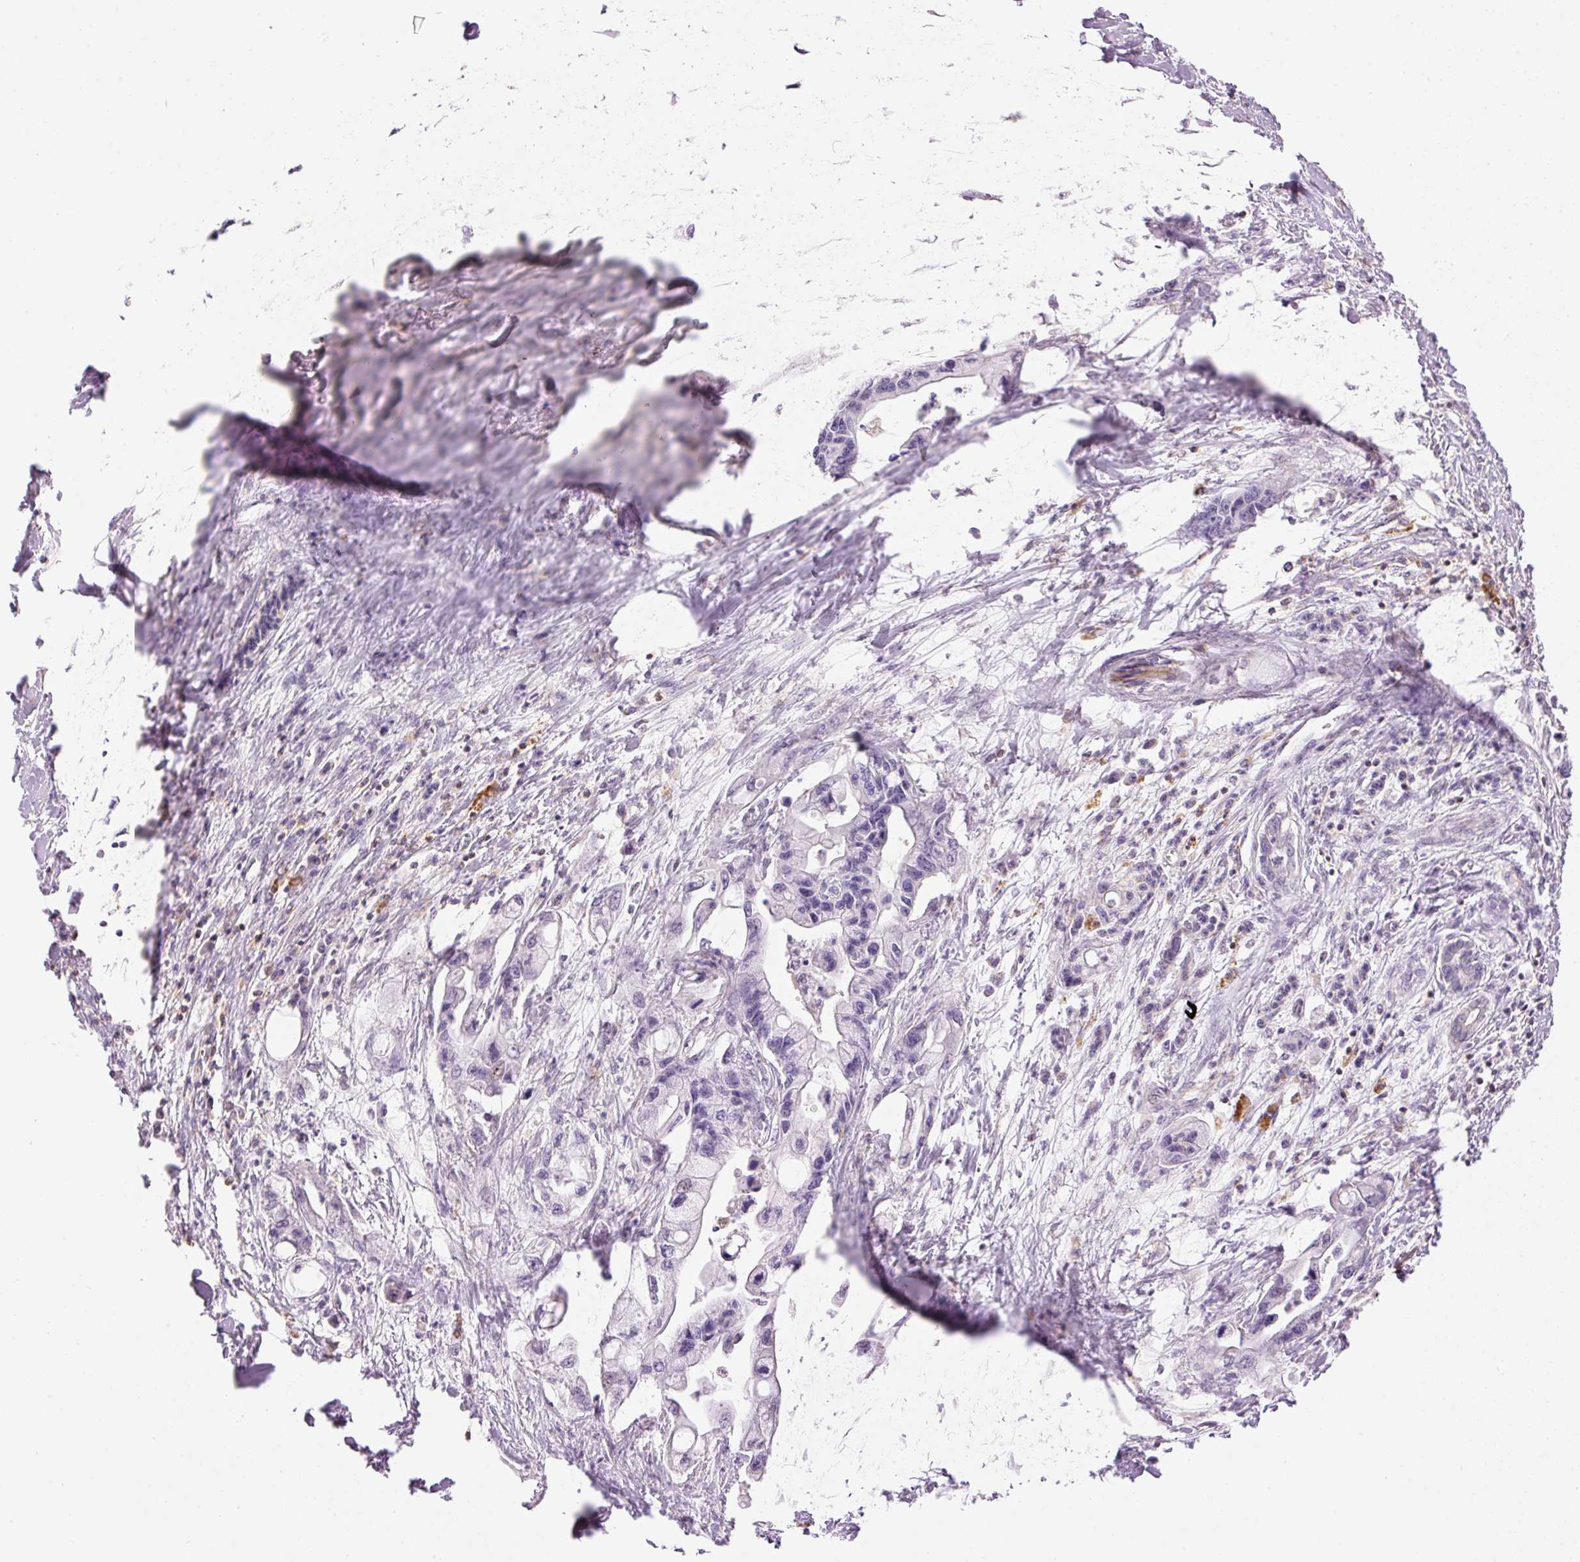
{"staining": {"intensity": "negative", "quantity": "none", "location": "none"}, "tissue": "pancreatic cancer", "cell_type": "Tumor cells", "image_type": "cancer", "snomed": [{"axis": "morphology", "description": "Adenocarcinoma, NOS"}, {"axis": "topography", "description": "Pancreas"}], "caption": "This is an immunohistochemistry micrograph of human pancreatic cancer (adenocarcinoma). There is no expression in tumor cells.", "gene": "DOK6", "patient": {"sex": "male", "age": 61}}